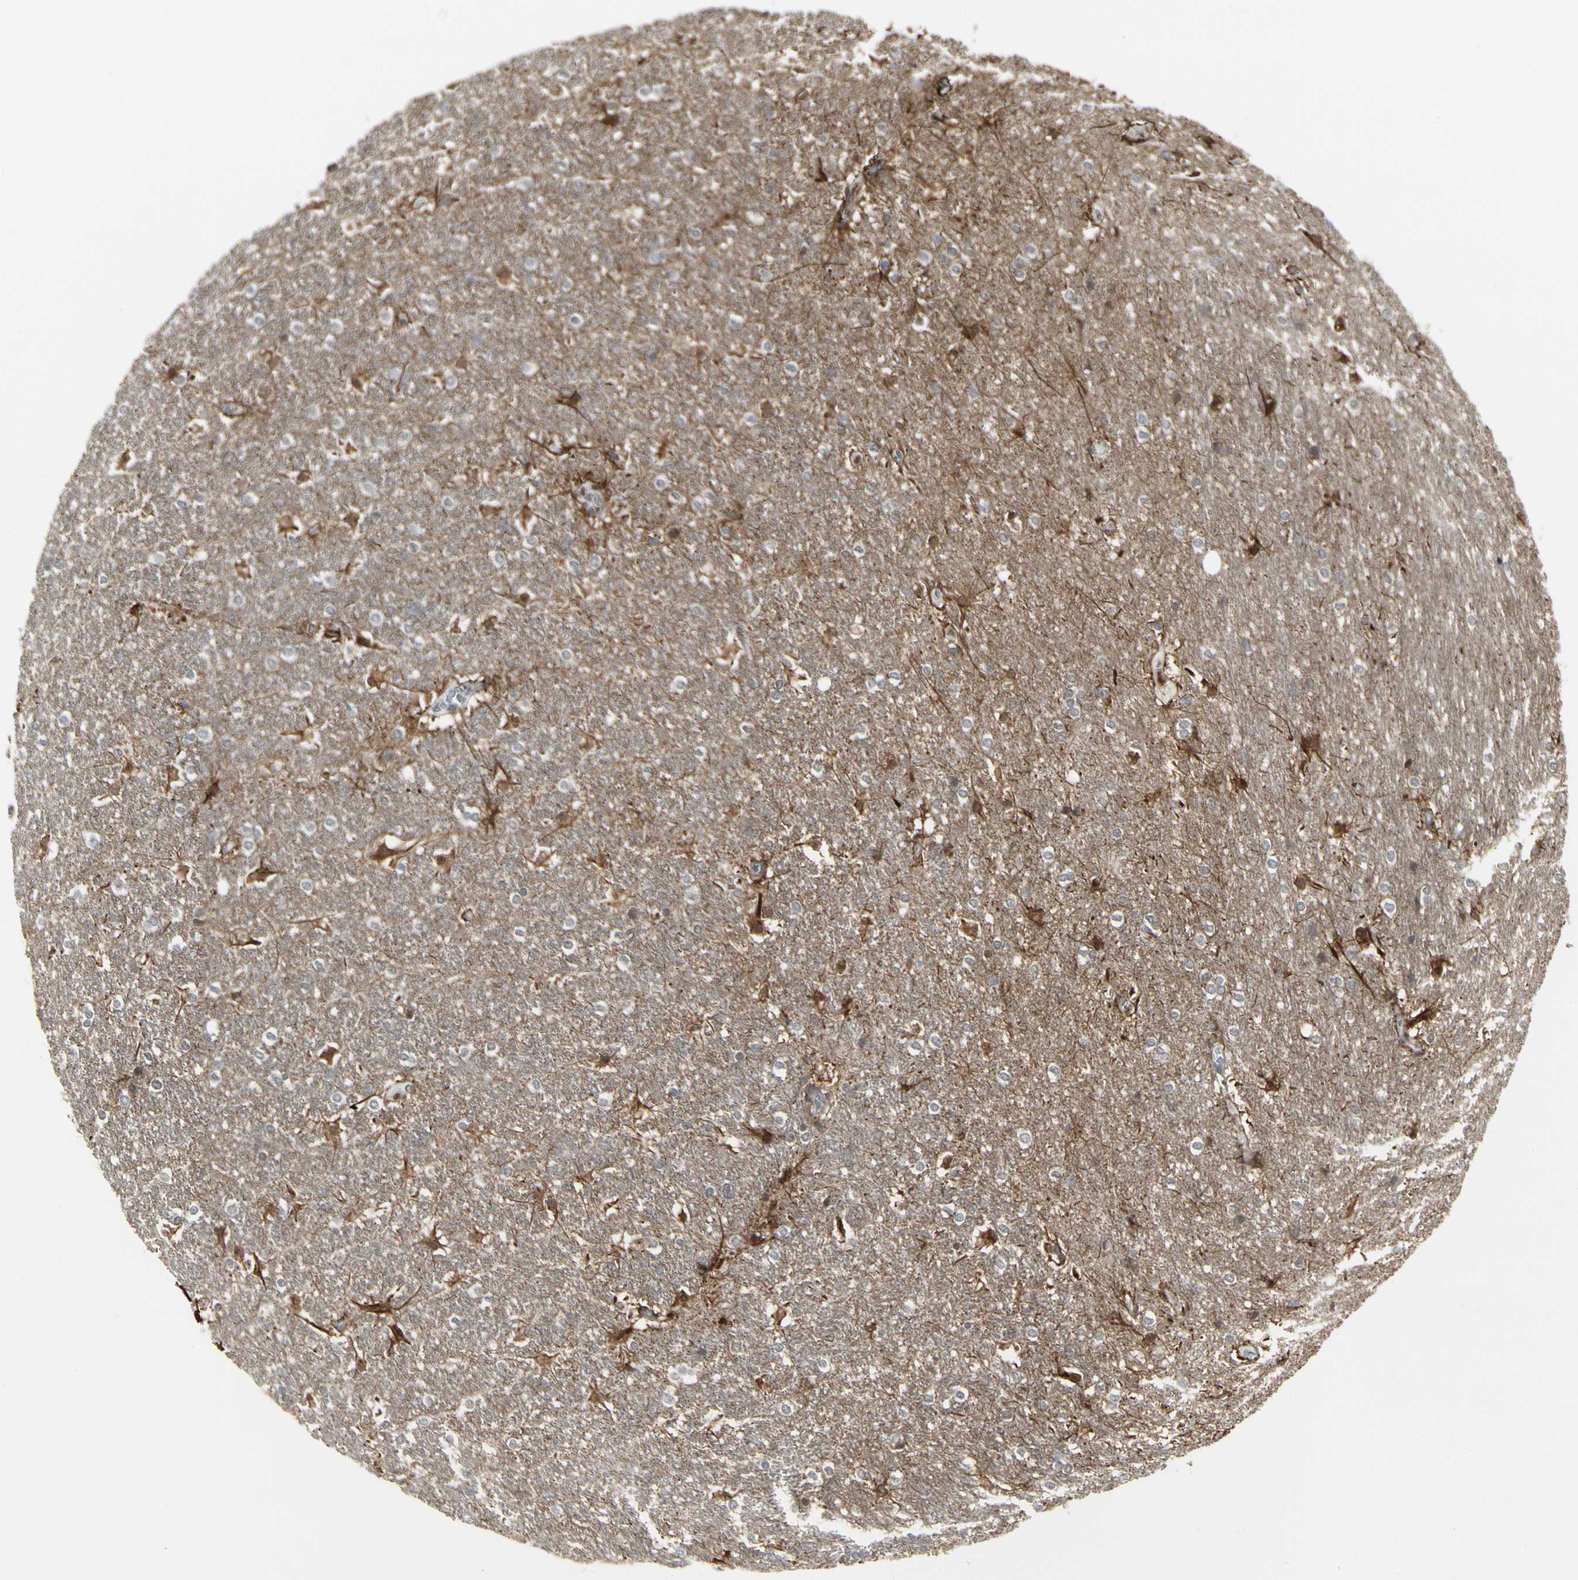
{"staining": {"intensity": "strong", "quantity": "25%-75%", "location": "cytoplasmic/membranous"}, "tissue": "hippocampus", "cell_type": "Glial cells", "image_type": "normal", "snomed": [{"axis": "morphology", "description": "Normal tissue, NOS"}, {"axis": "topography", "description": "Hippocampus"}], "caption": "Immunohistochemical staining of normal human hippocampus displays high levels of strong cytoplasmic/membranous positivity in about 25%-75% of glial cells. (IHC, brightfield microscopy, high magnification).", "gene": "IGFBP6", "patient": {"sex": "female", "age": 19}}